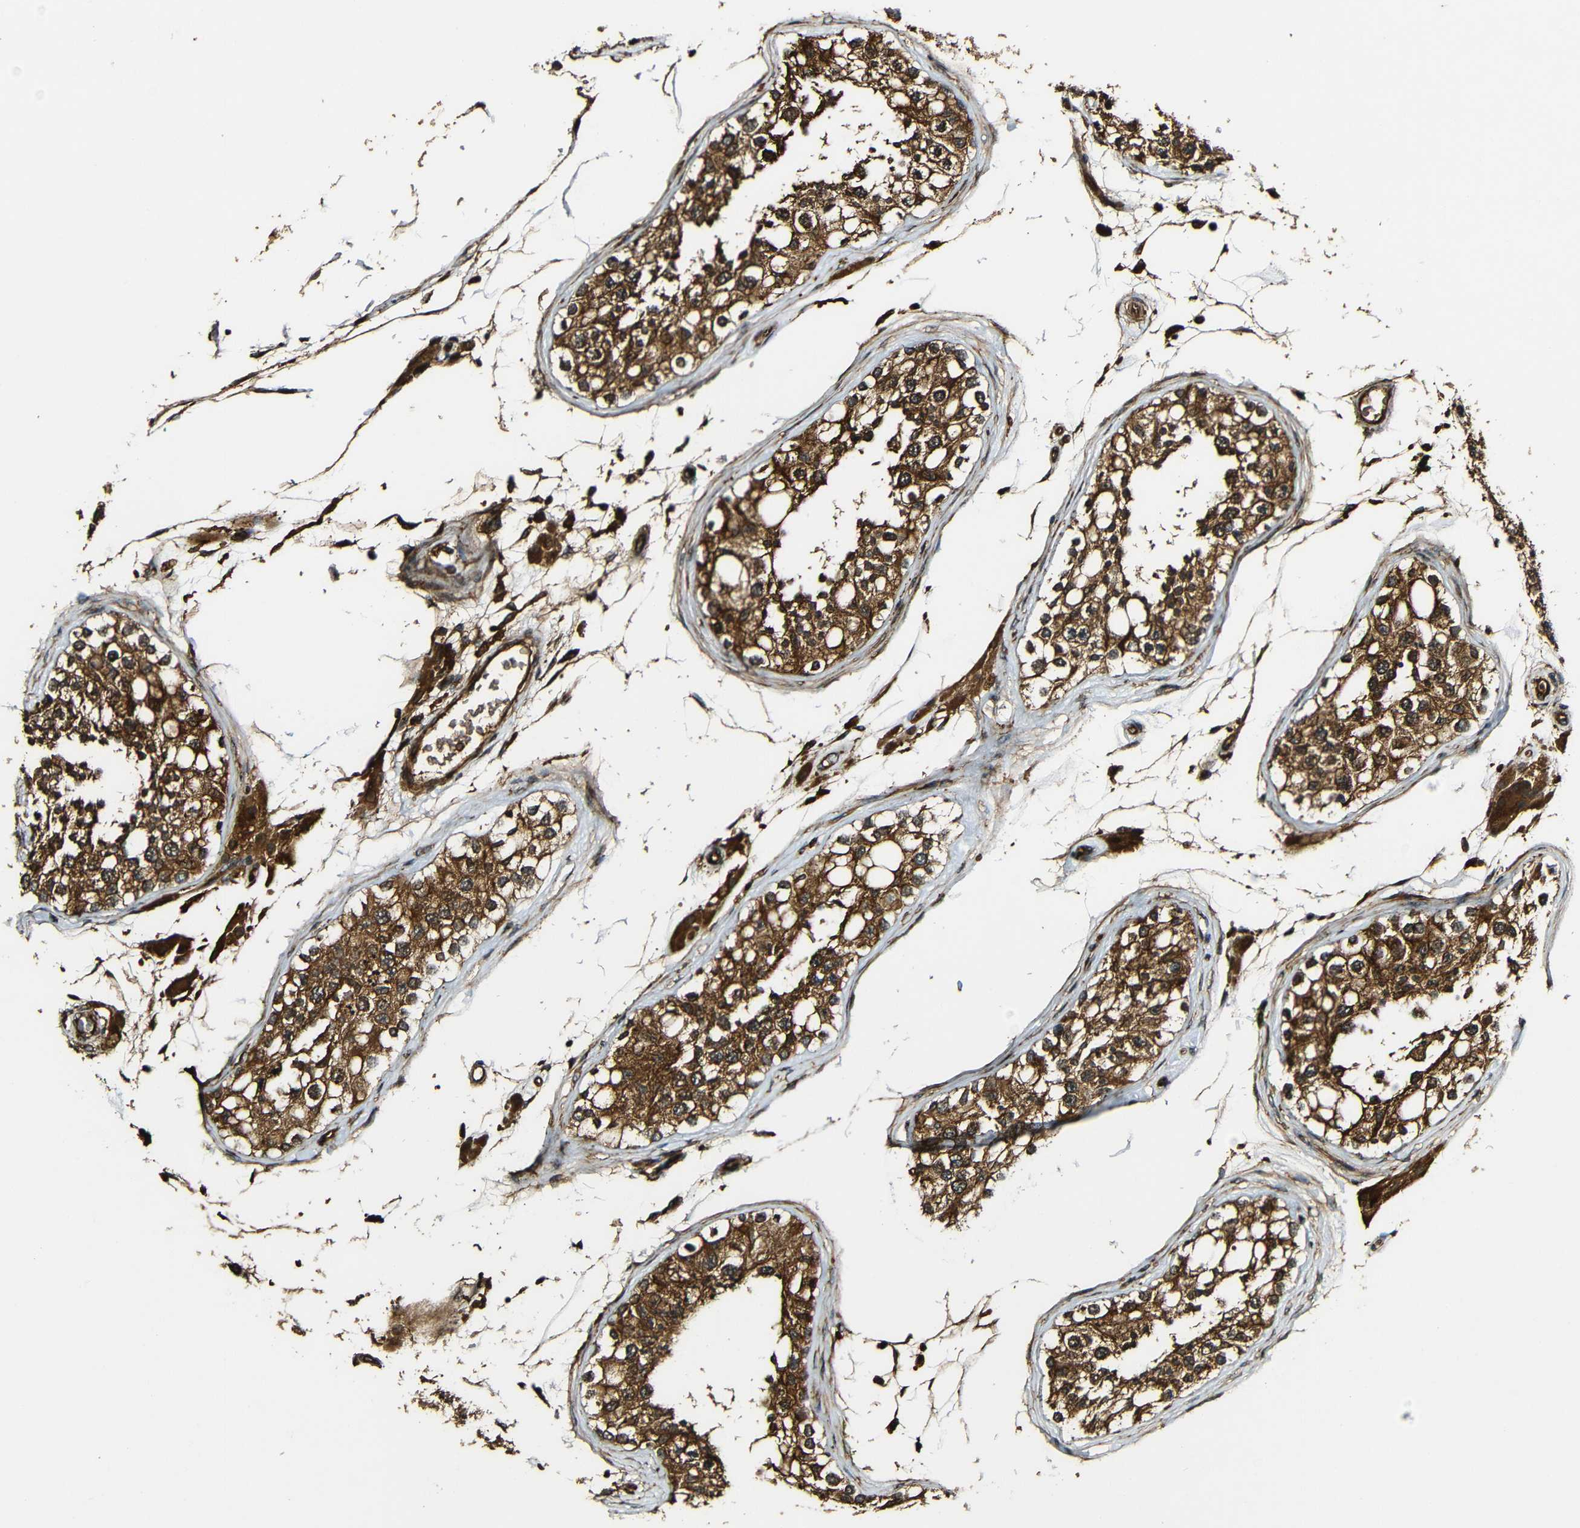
{"staining": {"intensity": "strong", "quantity": ">75%", "location": "cytoplasmic/membranous"}, "tissue": "testis", "cell_type": "Cells in seminiferous ducts", "image_type": "normal", "snomed": [{"axis": "morphology", "description": "Normal tissue, NOS"}, {"axis": "topography", "description": "Testis"}], "caption": "A high-resolution micrograph shows immunohistochemistry staining of benign testis, which reveals strong cytoplasmic/membranous positivity in approximately >75% of cells in seminiferous ducts.", "gene": "CASP8", "patient": {"sex": "male", "age": 68}}